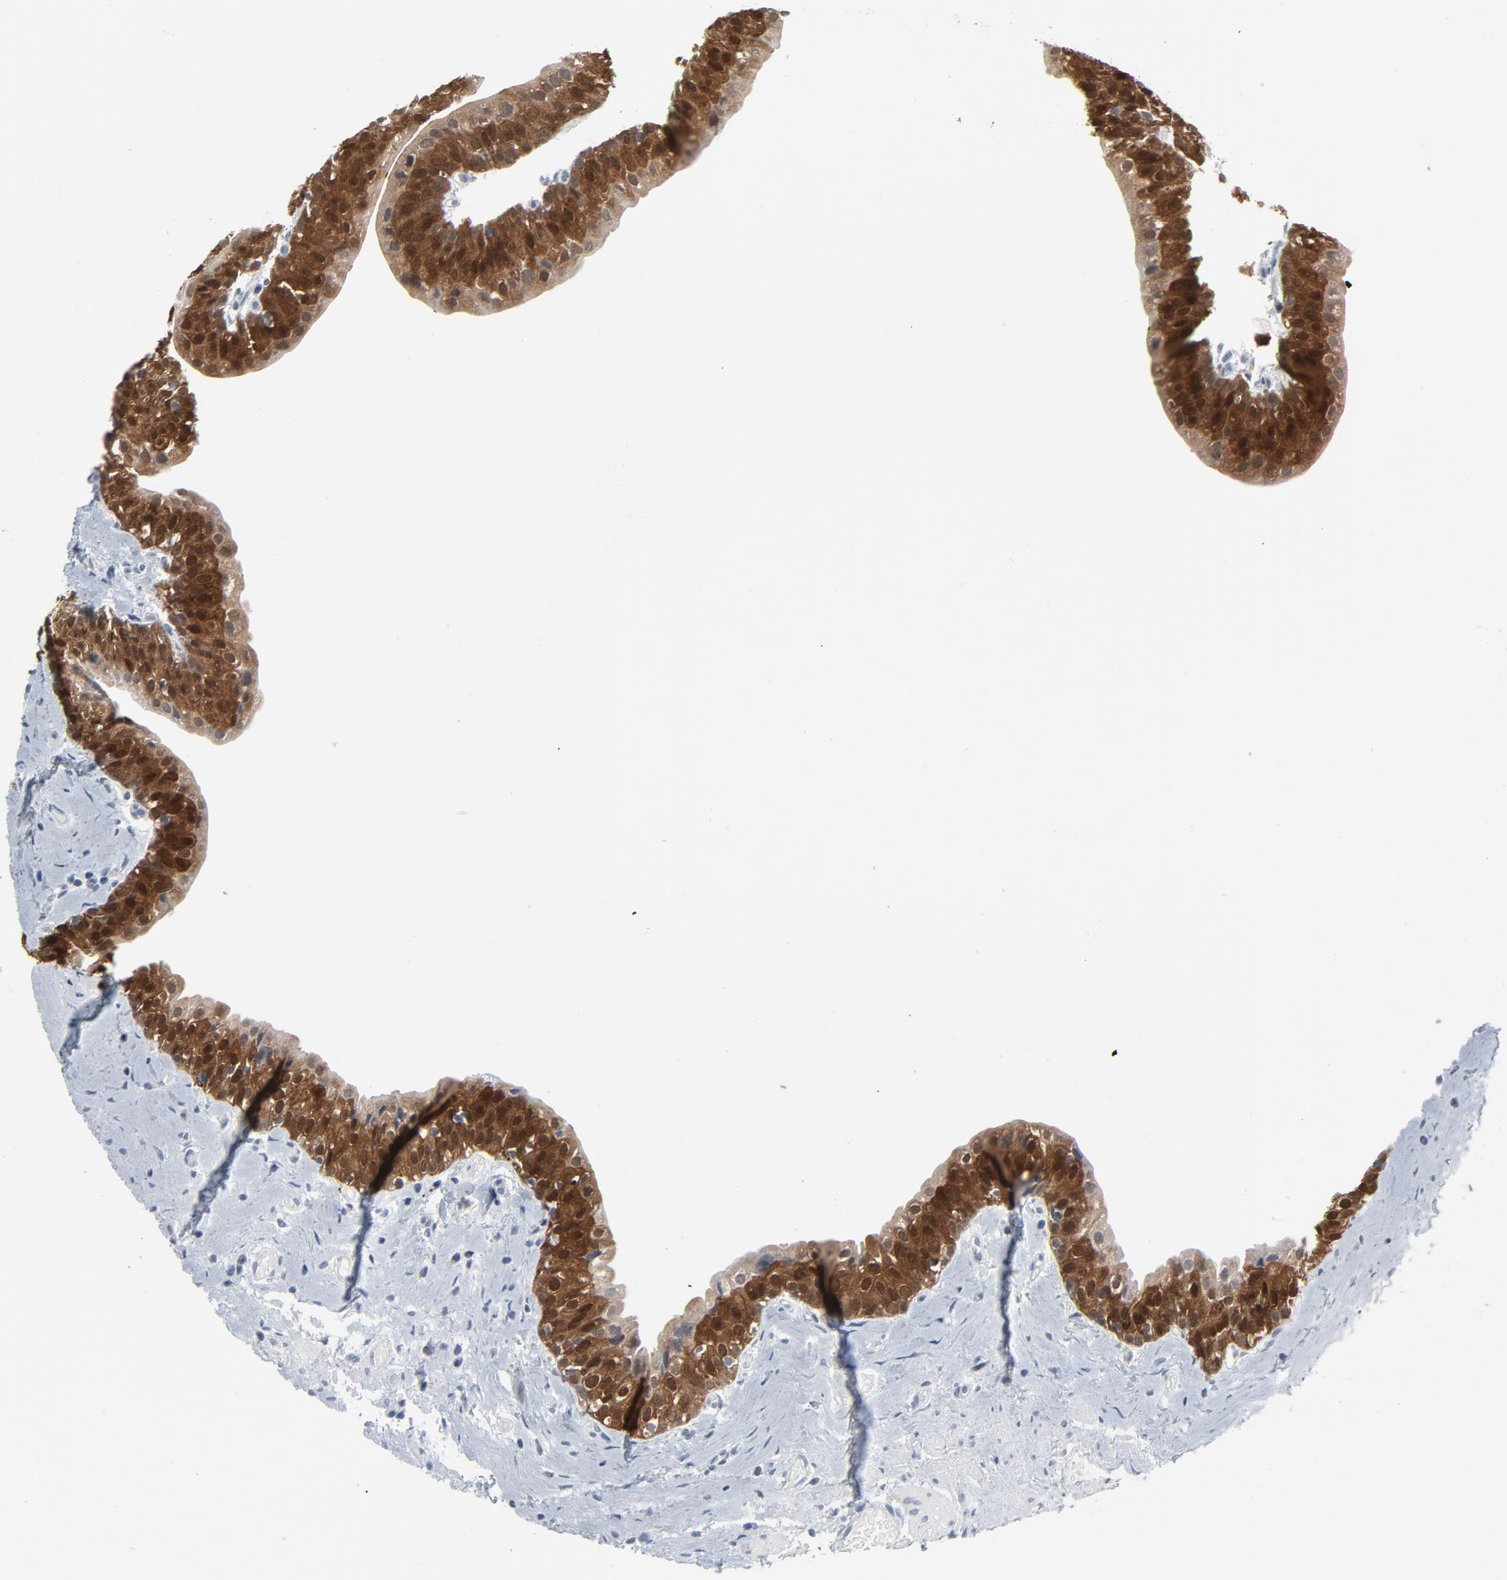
{"staining": {"intensity": "strong", "quantity": ">75%", "location": "cytoplasmic/membranous,nuclear"}, "tissue": "urinary bladder", "cell_type": "Urothelial cells", "image_type": "normal", "snomed": [{"axis": "morphology", "description": "Normal tissue, NOS"}, {"axis": "topography", "description": "Urinary bladder"}], "caption": "This image reveals immunohistochemistry staining of normal human urinary bladder, with high strong cytoplasmic/membranous,nuclear positivity in approximately >75% of urothelial cells.", "gene": "GPX2", "patient": {"sex": "male", "age": 59}}